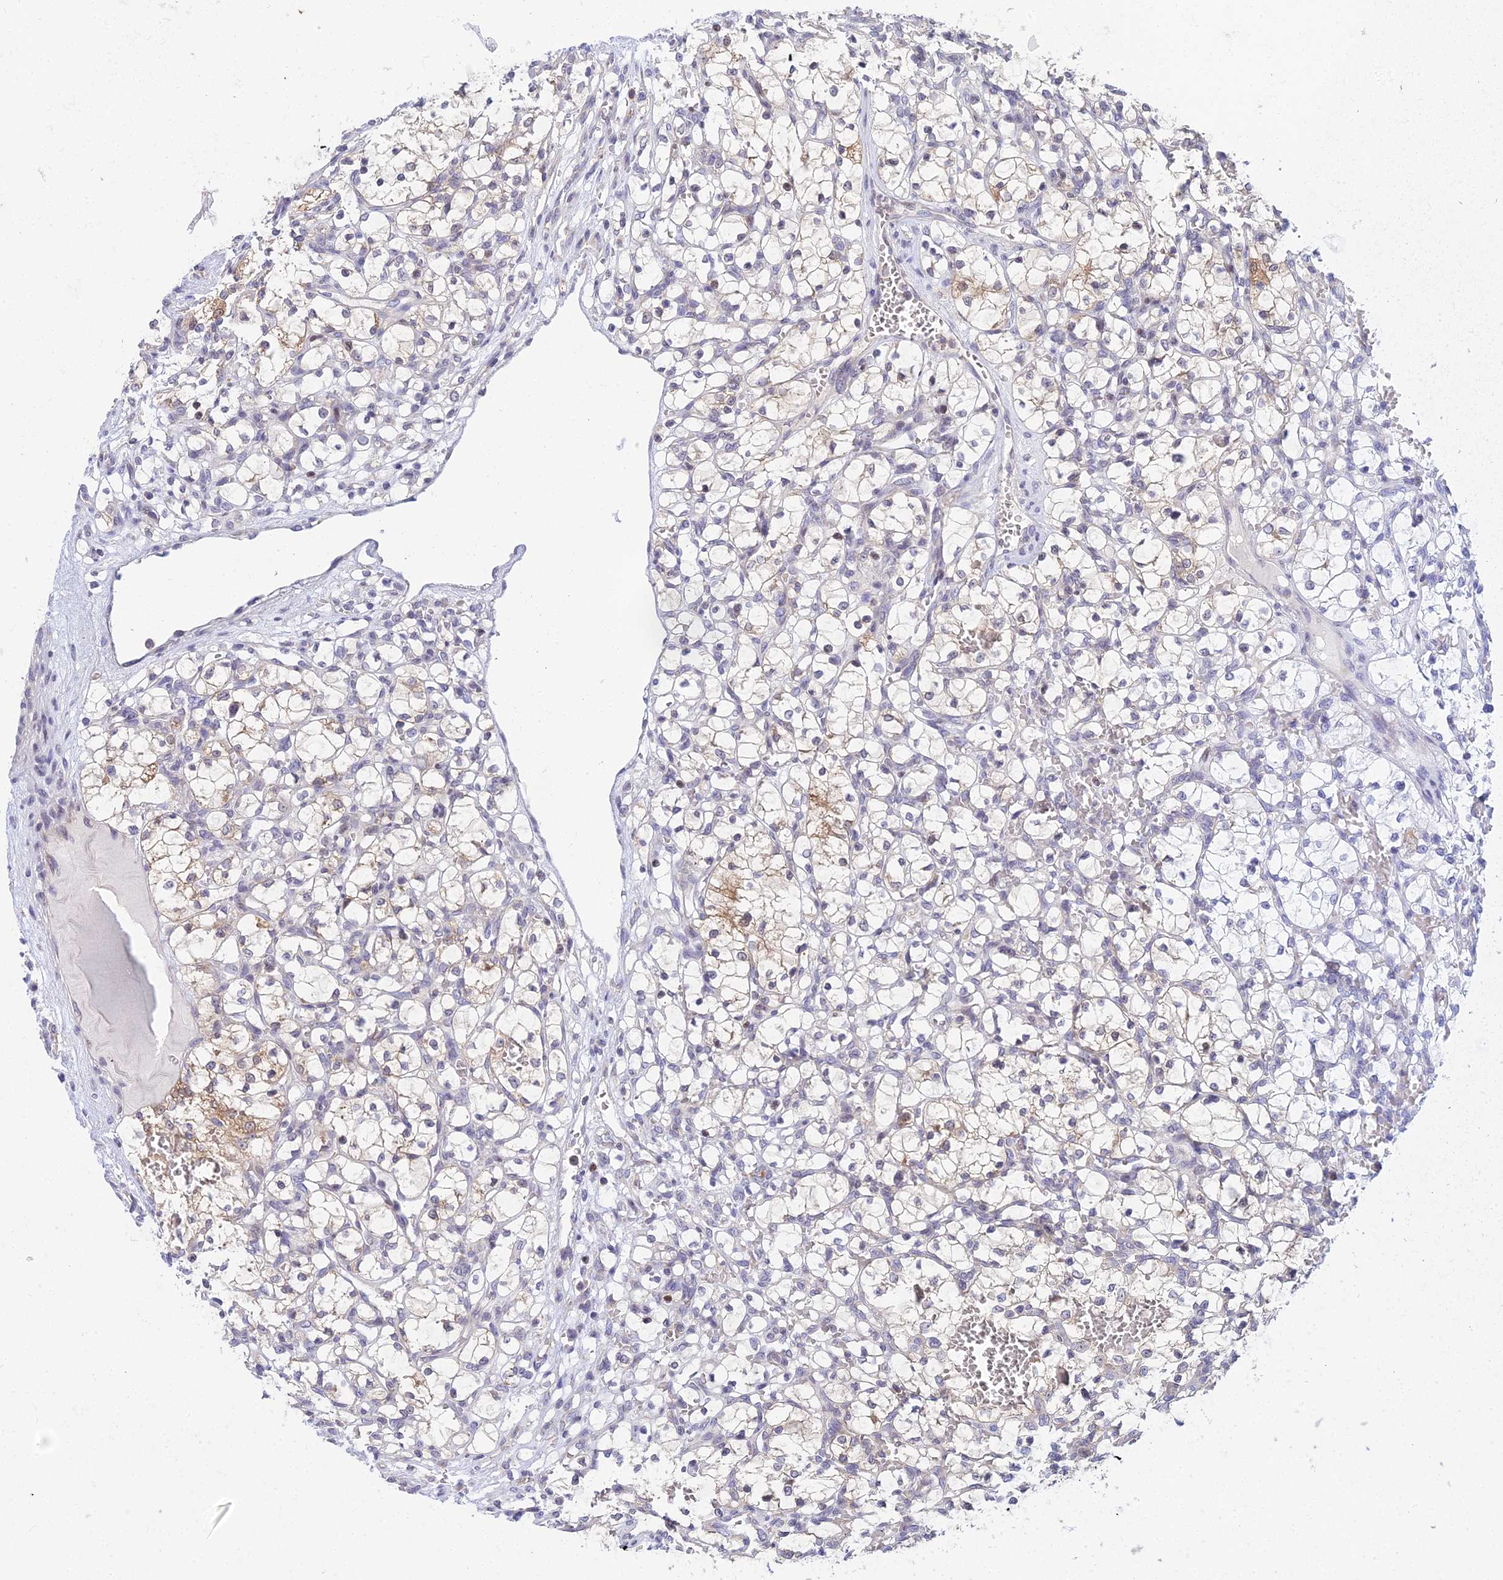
{"staining": {"intensity": "weak", "quantity": "25%-75%", "location": "cytoplasmic/membranous"}, "tissue": "renal cancer", "cell_type": "Tumor cells", "image_type": "cancer", "snomed": [{"axis": "morphology", "description": "Adenocarcinoma, NOS"}, {"axis": "topography", "description": "Kidney"}], "caption": "Immunohistochemical staining of human renal adenocarcinoma reveals low levels of weak cytoplasmic/membranous protein positivity in approximately 25%-75% of tumor cells.", "gene": "ELOA2", "patient": {"sex": "female", "age": 69}}